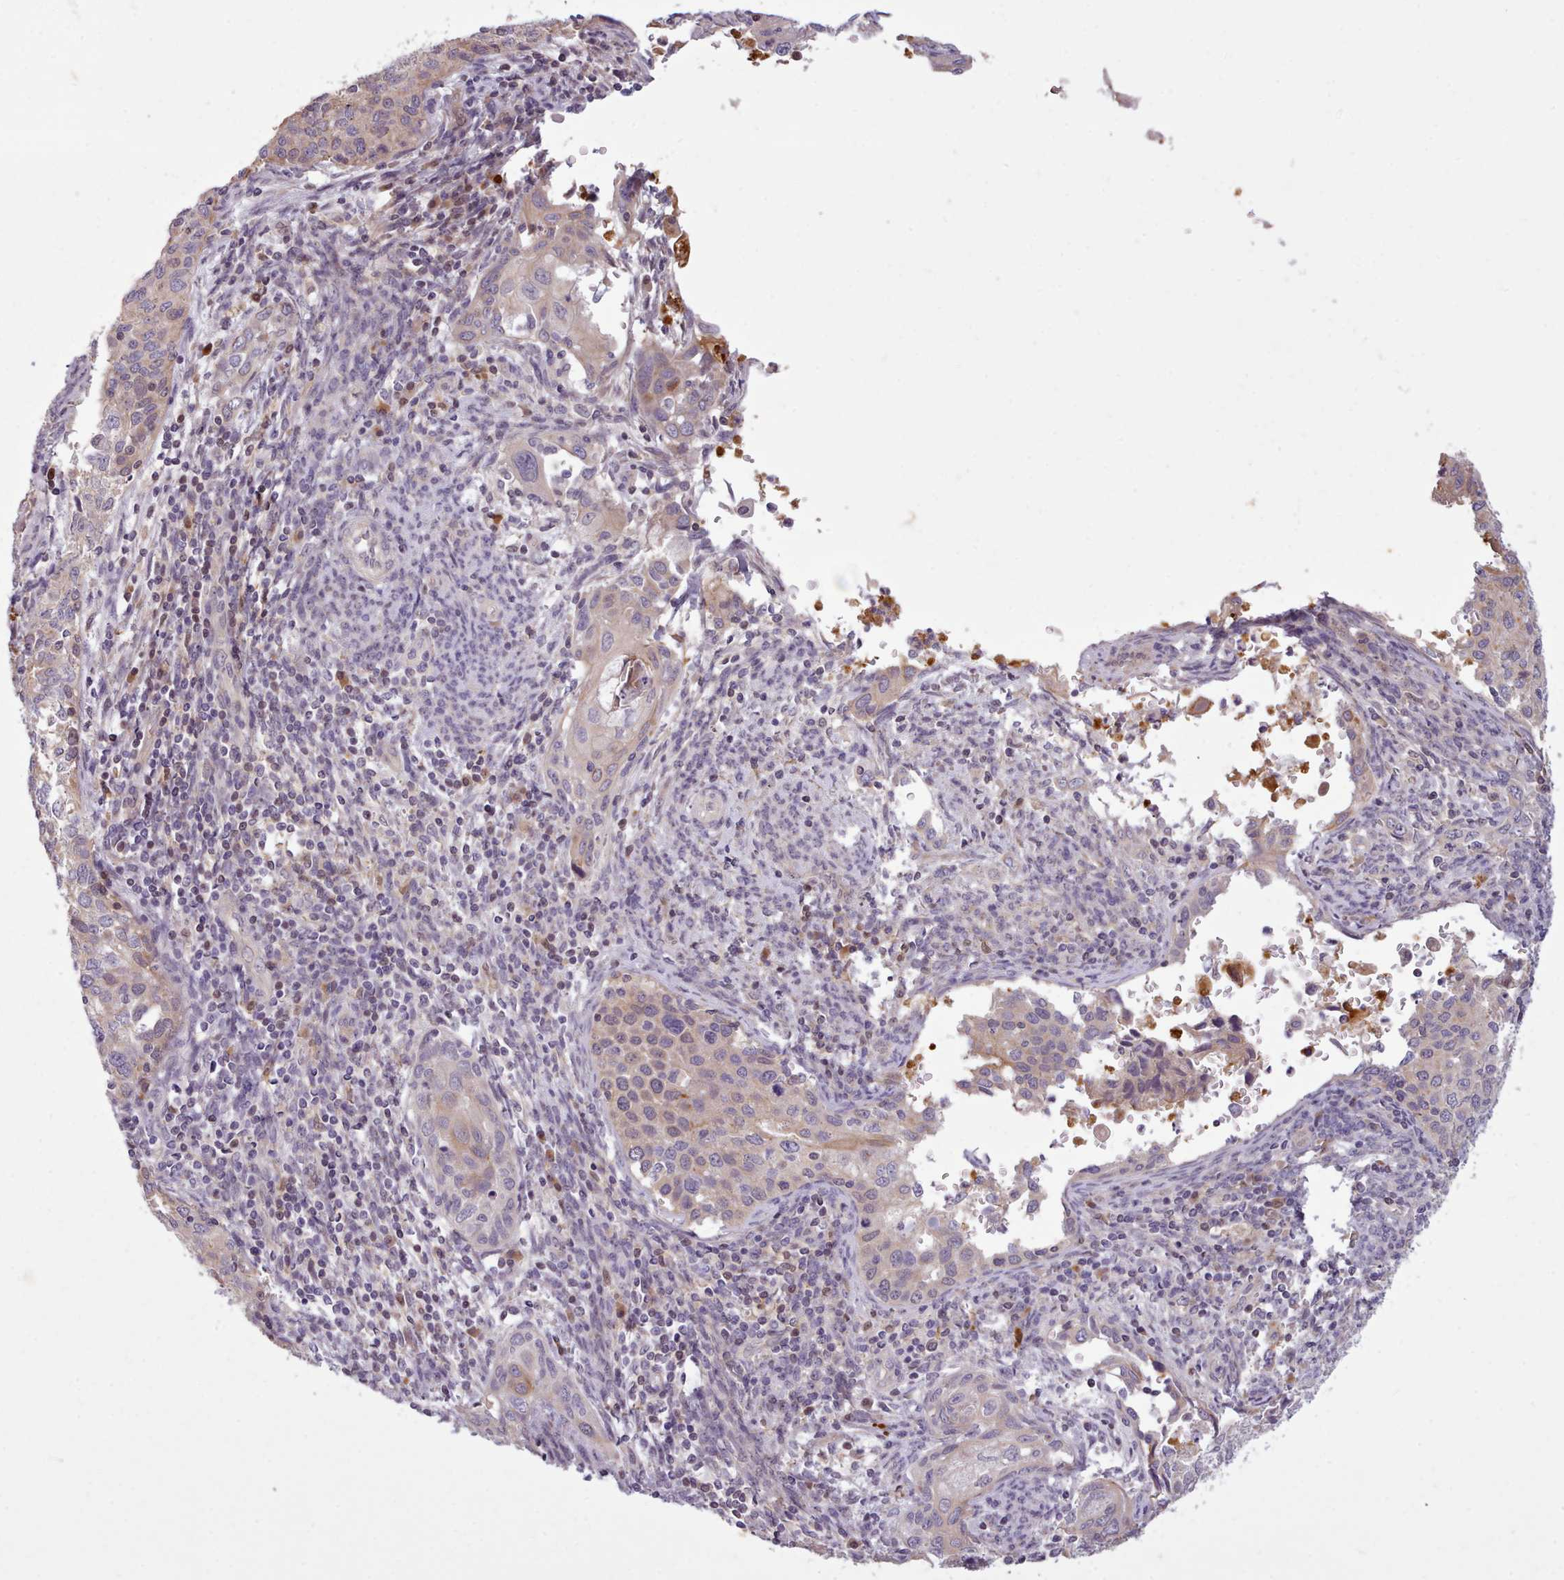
{"staining": {"intensity": "weak", "quantity": "<25%", "location": "cytoplasmic/membranous"}, "tissue": "cervical cancer", "cell_type": "Tumor cells", "image_type": "cancer", "snomed": [{"axis": "morphology", "description": "Squamous cell carcinoma, NOS"}, {"axis": "topography", "description": "Cervix"}], "caption": "An IHC histopathology image of cervical cancer is shown. There is no staining in tumor cells of cervical cancer. Nuclei are stained in blue.", "gene": "NMRK1", "patient": {"sex": "female", "age": 67}}